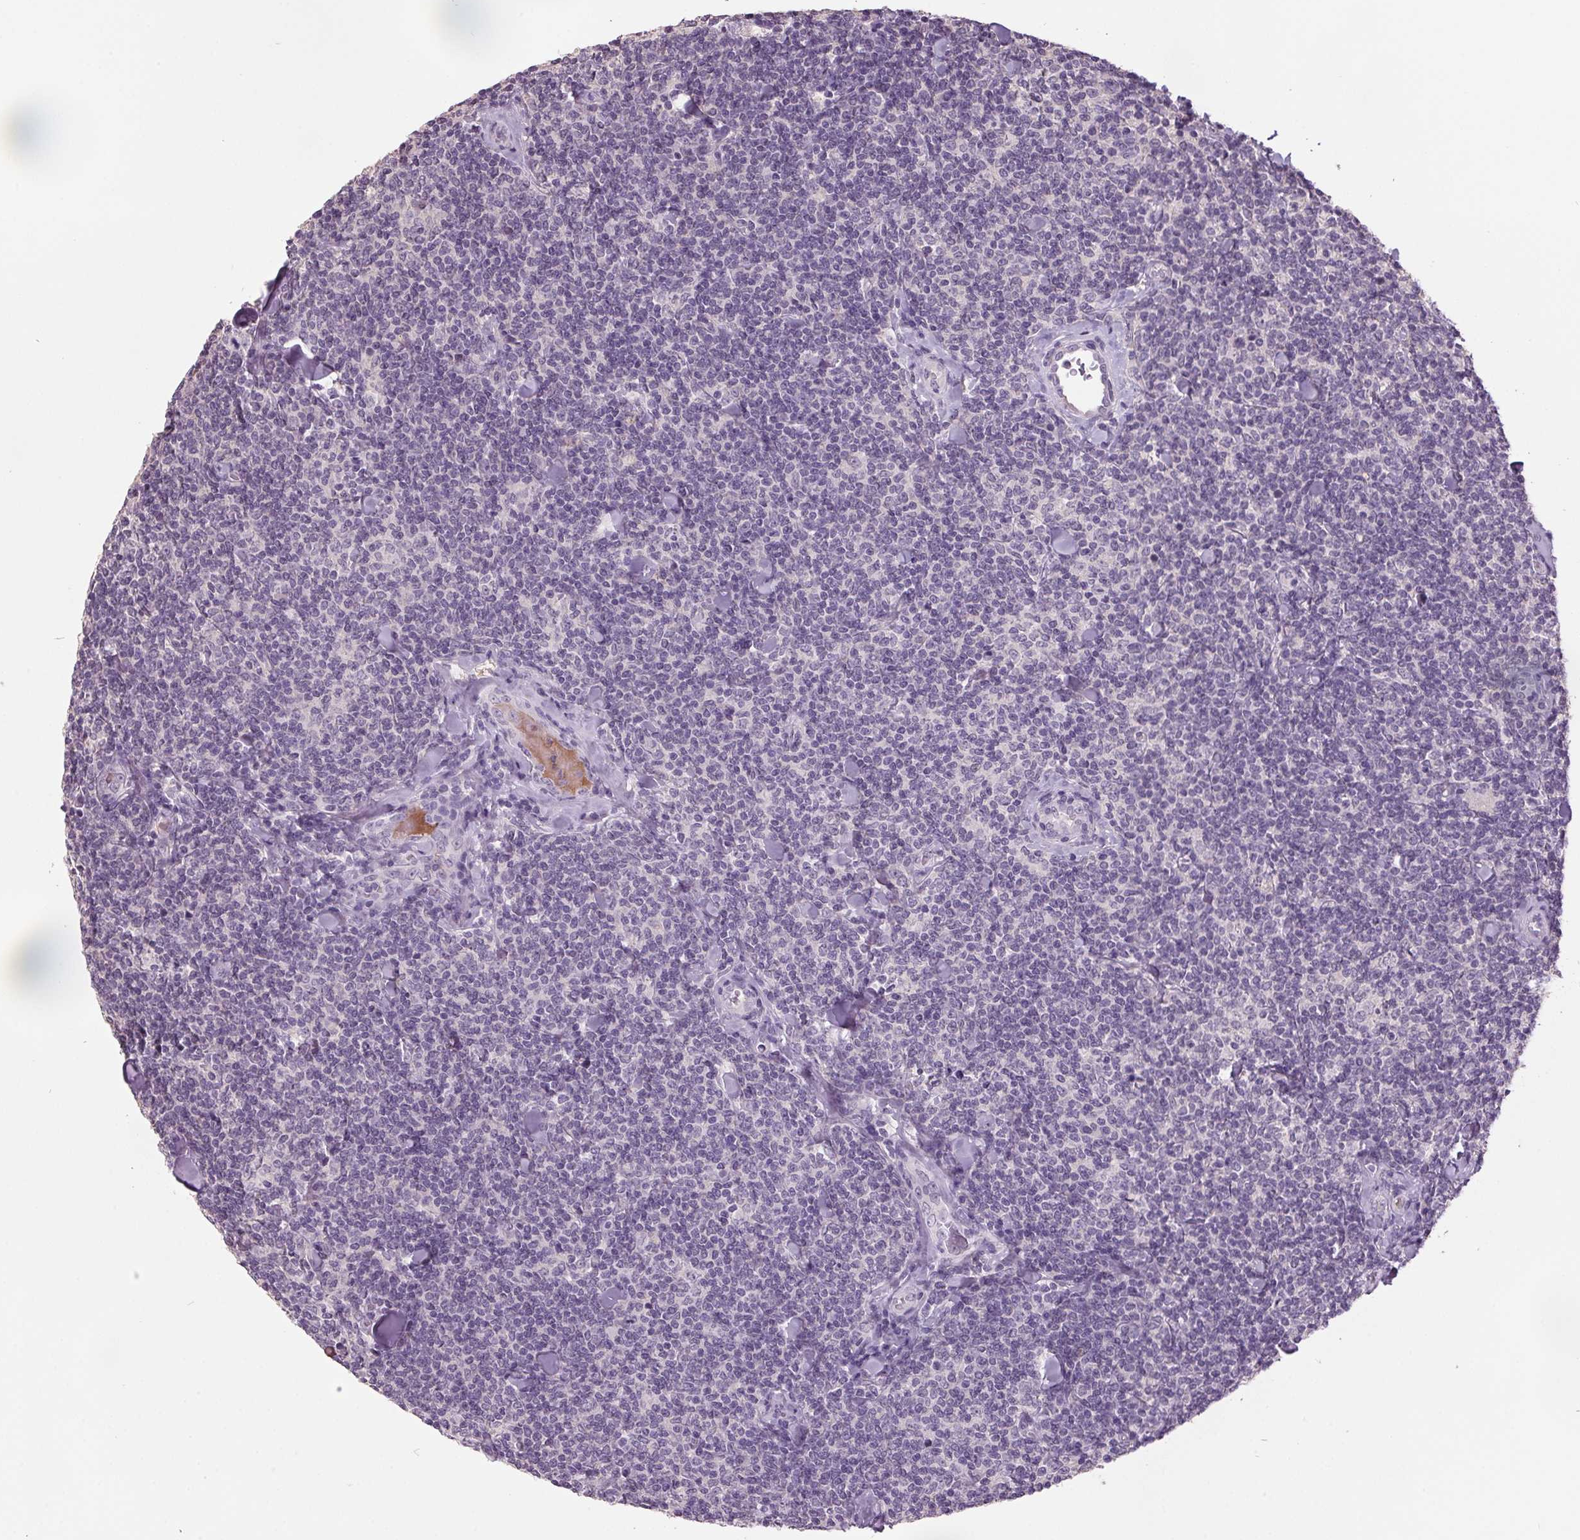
{"staining": {"intensity": "negative", "quantity": "none", "location": "none"}, "tissue": "lymphoma", "cell_type": "Tumor cells", "image_type": "cancer", "snomed": [{"axis": "morphology", "description": "Malignant lymphoma, non-Hodgkin's type, Low grade"}, {"axis": "topography", "description": "Lymph node"}], "caption": "IHC histopathology image of neoplastic tissue: malignant lymphoma, non-Hodgkin's type (low-grade) stained with DAB (3,3'-diaminobenzidine) reveals no significant protein expression in tumor cells. Nuclei are stained in blue.", "gene": "C2orf16", "patient": {"sex": "female", "age": 56}}